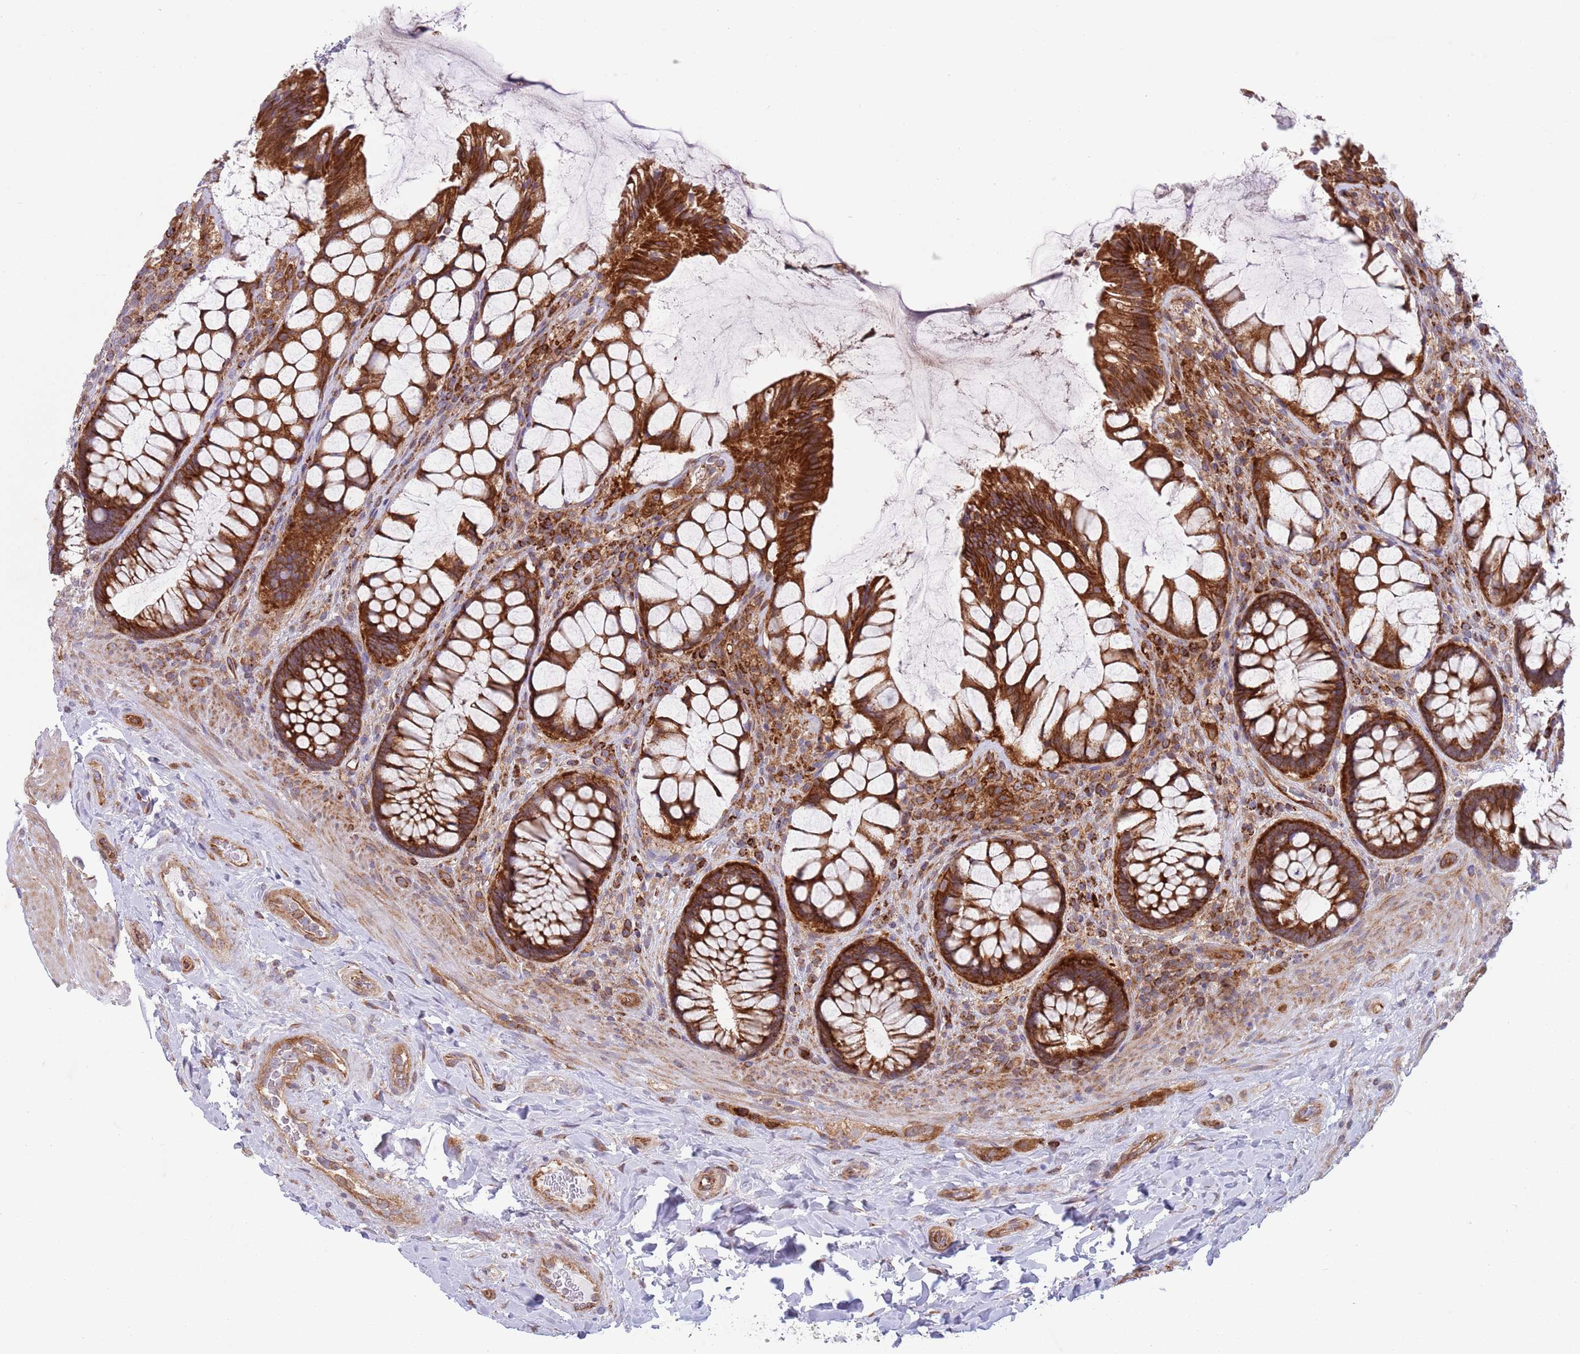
{"staining": {"intensity": "strong", "quantity": ">75%", "location": "cytoplasmic/membranous"}, "tissue": "rectum", "cell_type": "Glandular cells", "image_type": "normal", "snomed": [{"axis": "morphology", "description": "Normal tissue, NOS"}, {"axis": "topography", "description": "Rectum"}], "caption": "High-power microscopy captured an immunohistochemistry (IHC) micrograph of unremarkable rectum, revealing strong cytoplasmic/membranous expression in about >75% of glandular cells. (DAB = brown stain, brightfield microscopy at high magnification).", "gene": "ZMYM5", "patient": {"sex": "female", "age": 58}}